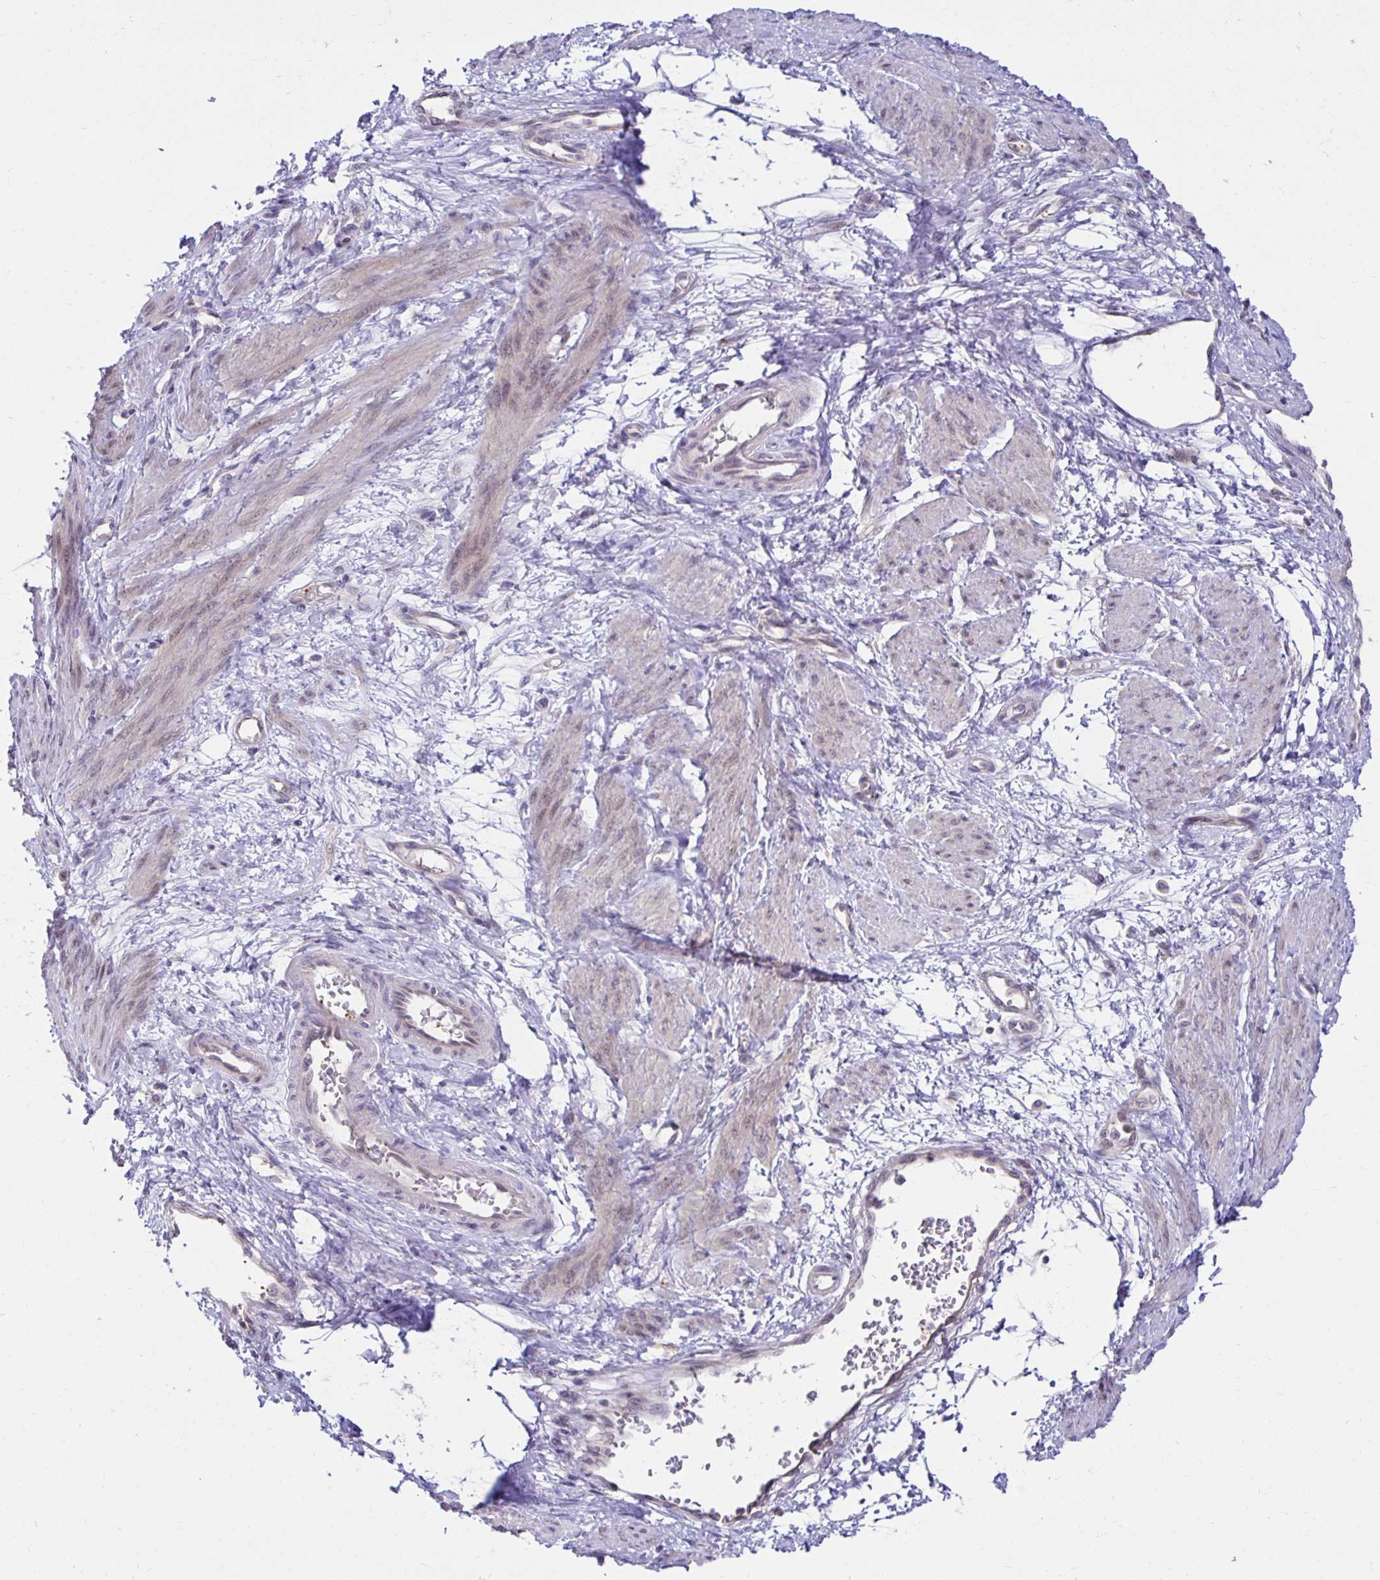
{"staining": {"intensity": "negative", "quantity": "none", "location": "none"}, "tissue": "smooth muscle", "cell_type": "Smooth muscle cells", "image_type": "normal", "snomed": [{"axis": "morphology", "description": "Normal tissue, NOS"}, {"axis": "topography", "description": "Smooth muscle"}, {"axis": "topography", "description": "Uterus"}], "caption": "Immunohistochemistry (IHC) histopathology image of normal human smooth muscle stained for a protein (brown), which reveals no staining in smooth muscle cells.", "gene": "MIEN1", "patient": {"sex": "female", "age": 39}}